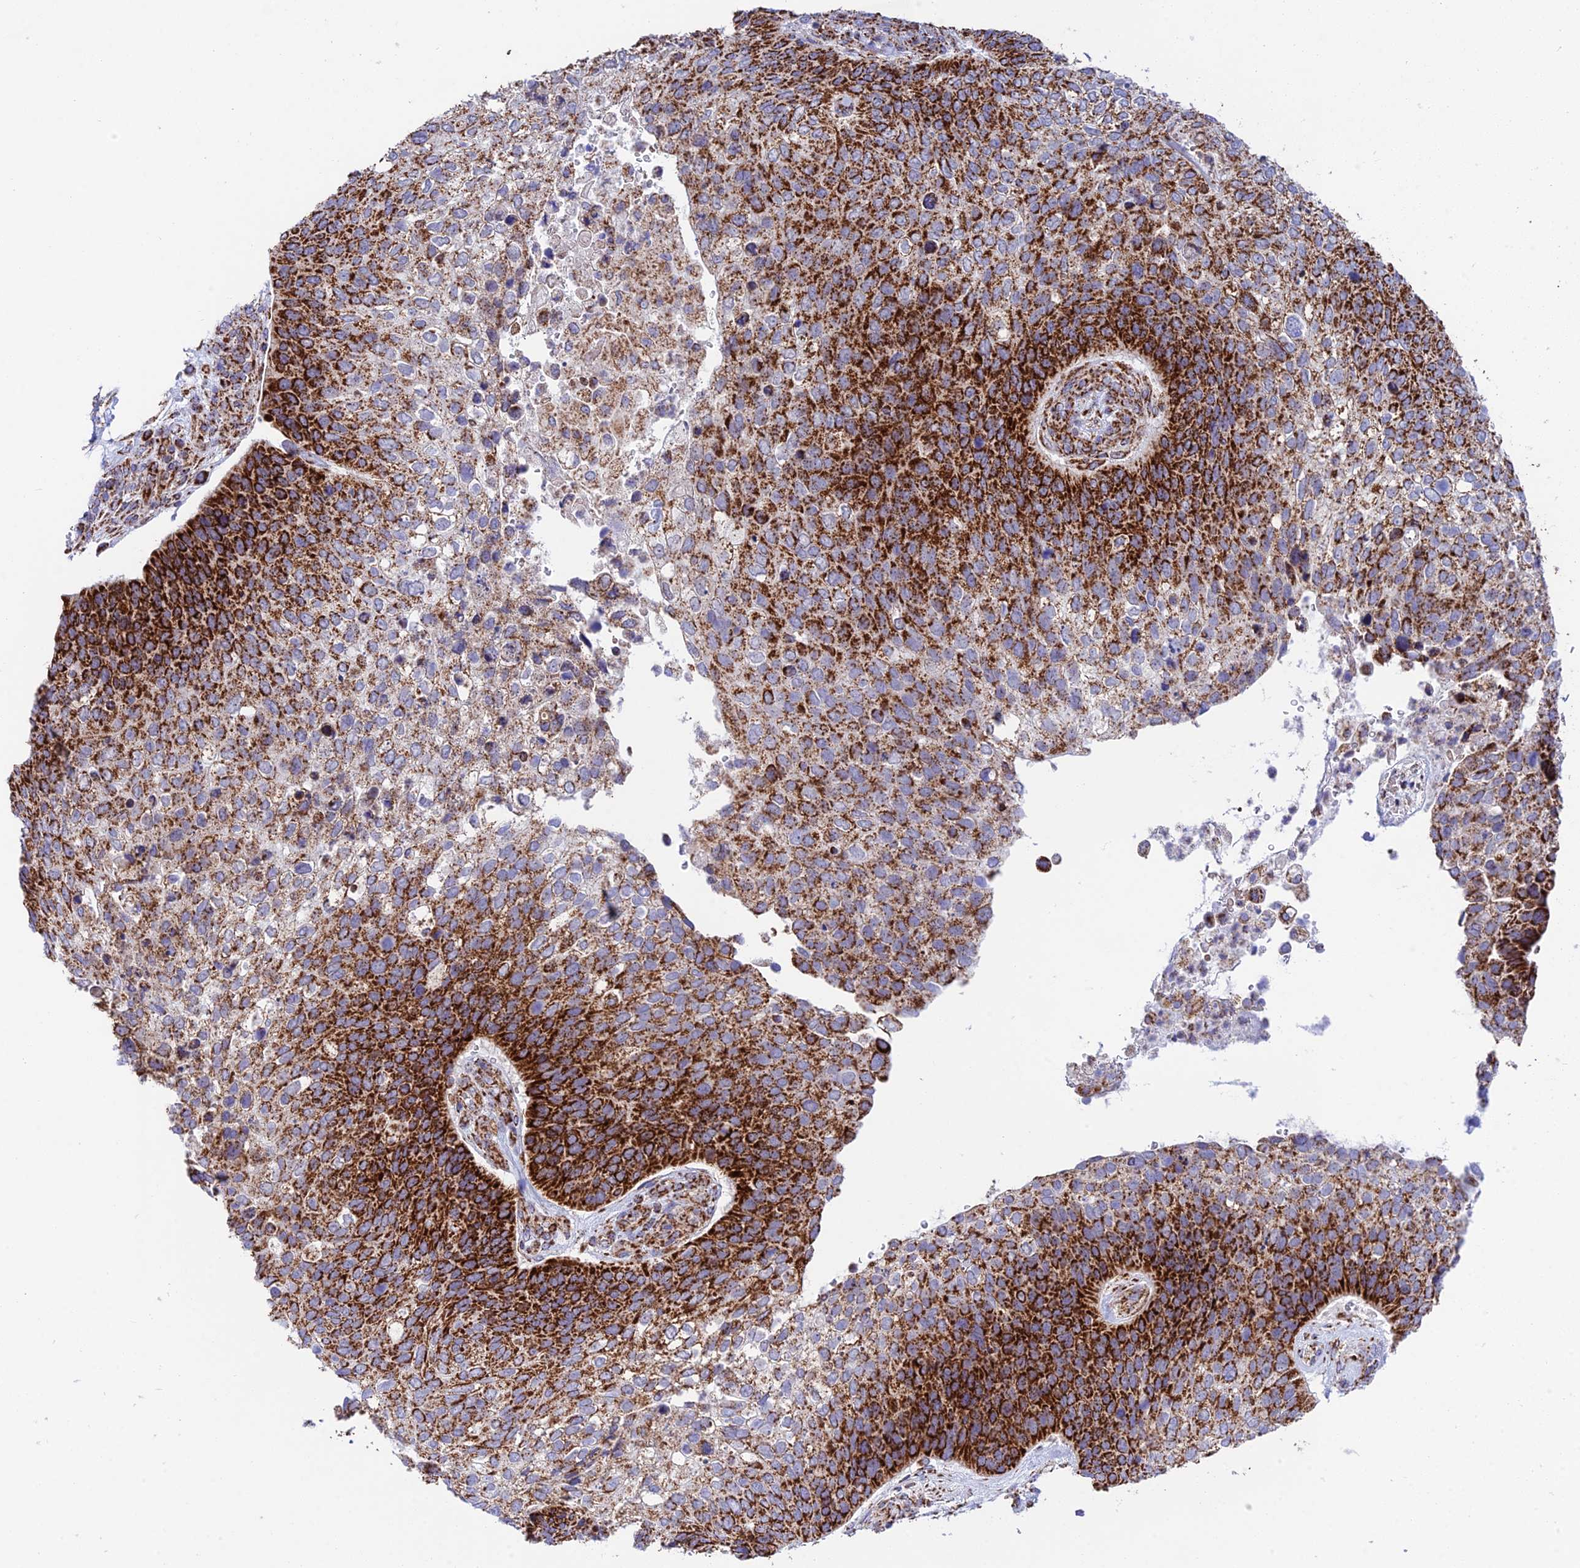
{"staining": {"intensity": "strong", "quantity": "25%-75%", "location": "cytoplasmic/membranous"}, "tissue": "skin cancer", "cell_type": "Tumor cells", "image_type": "cancer", "snomed": [{"axis": "morphology", "description": "Basal cell carcinoma"}, {"axis": "topography", "description": "Skin"}], "caption": "Immunohistochemical staining of skin cancer (basal cell carcinoma) demonstrates high levels of strong cytoplasmic/membranous positivity in about 25%-75% of tumor cells.", "gene": "CHCHD3", "patient": {"sex": "female", "age": 74}}